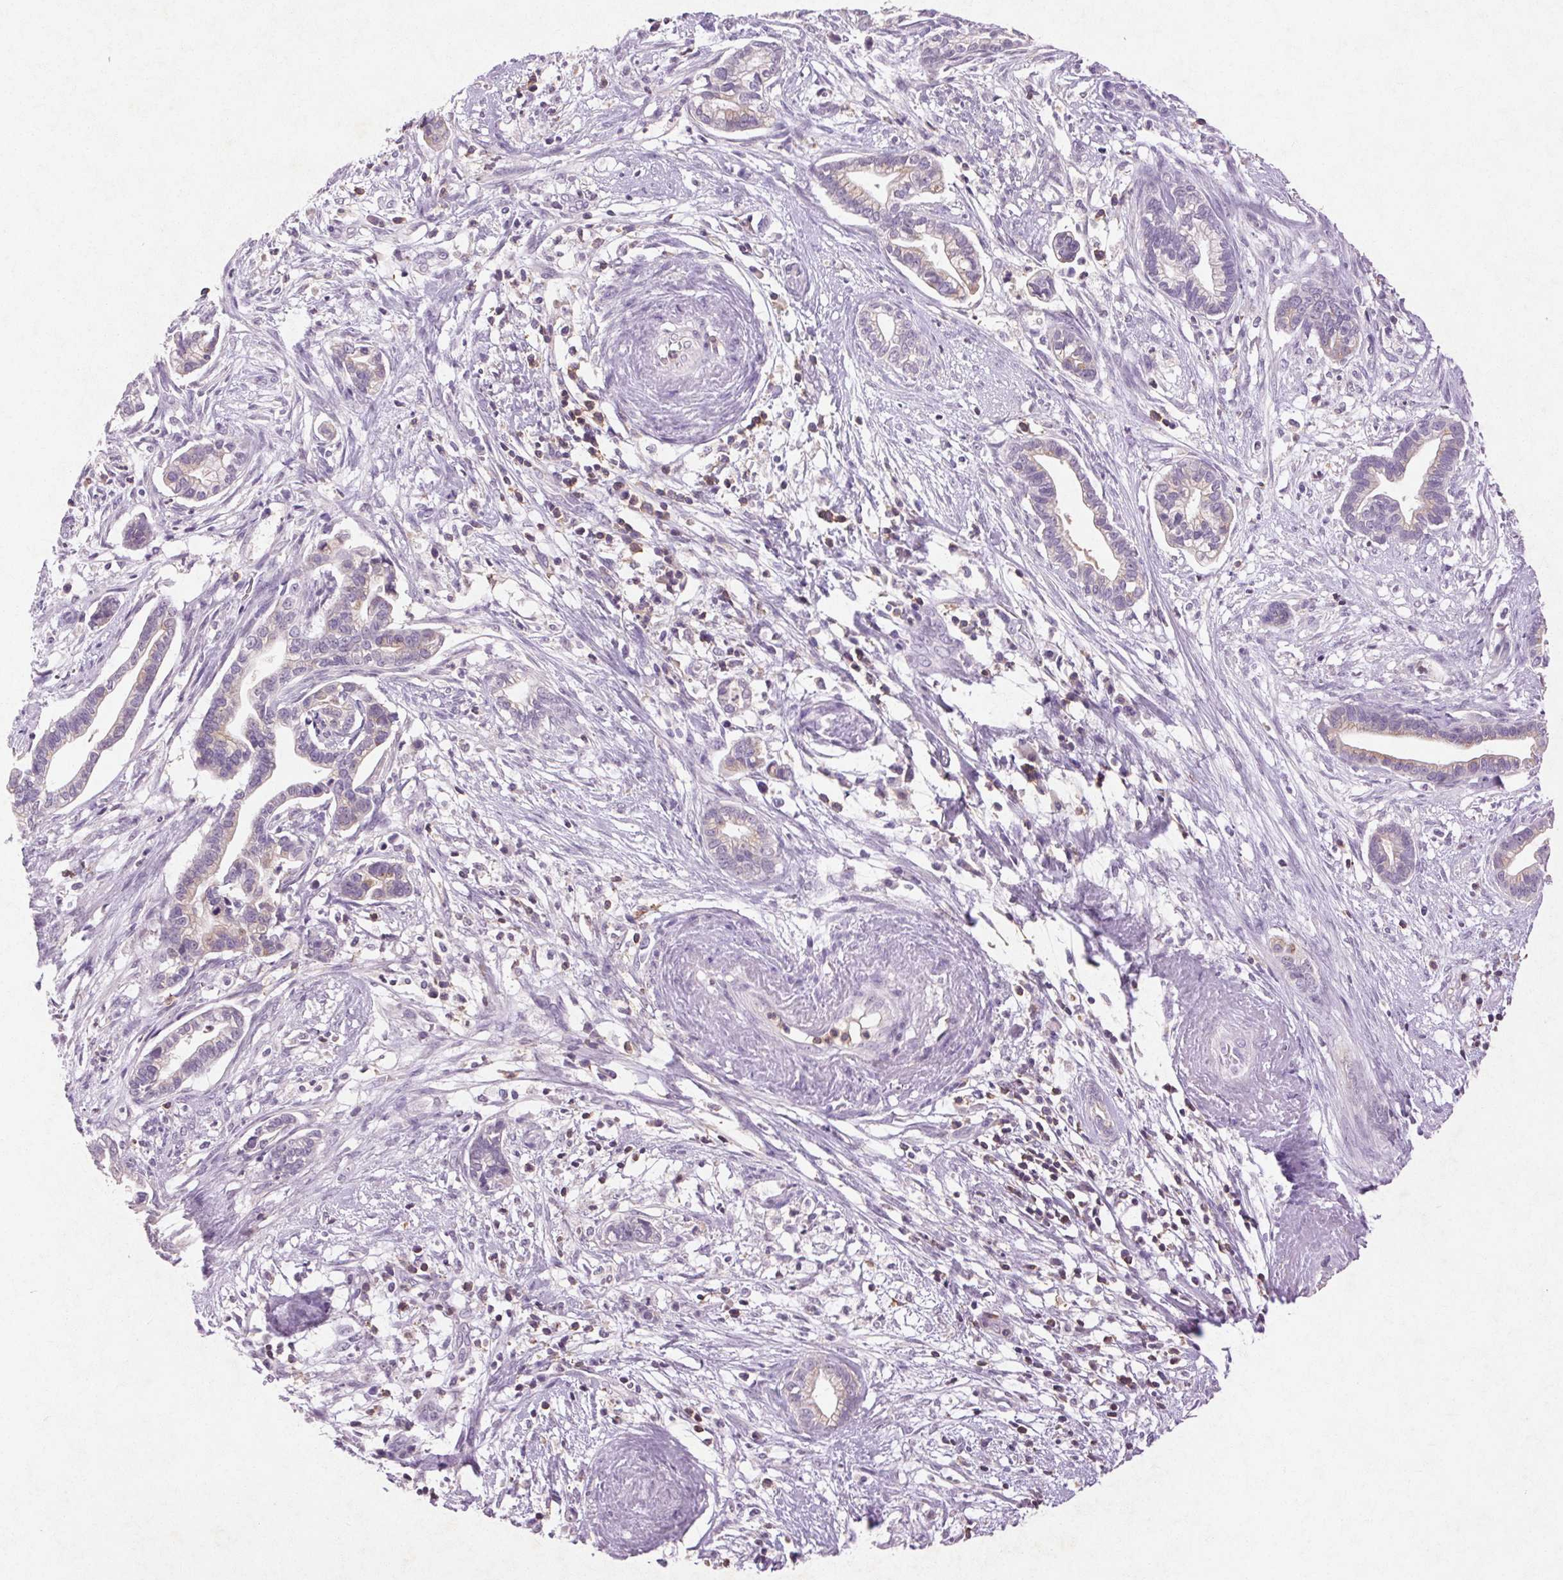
{"staining": {"intensity": "negative", "quantity": "none", "location": "none"}, "tissue": "cervical cancer", "cell_type": "Tumor cells", "image_type": "cancer", "snomed": [{"axis": "morphology", "description": "Adenocarcinoma, NOS"}, {"axis": "topography", "description": "Cervix"}], "caption": "Human cervical adenocarcinoma stained for a protein using IHC demonstrates no expression in tumor cells.", "gene": "FNDC7", "patient": {"sex": "female", "age": 62}}